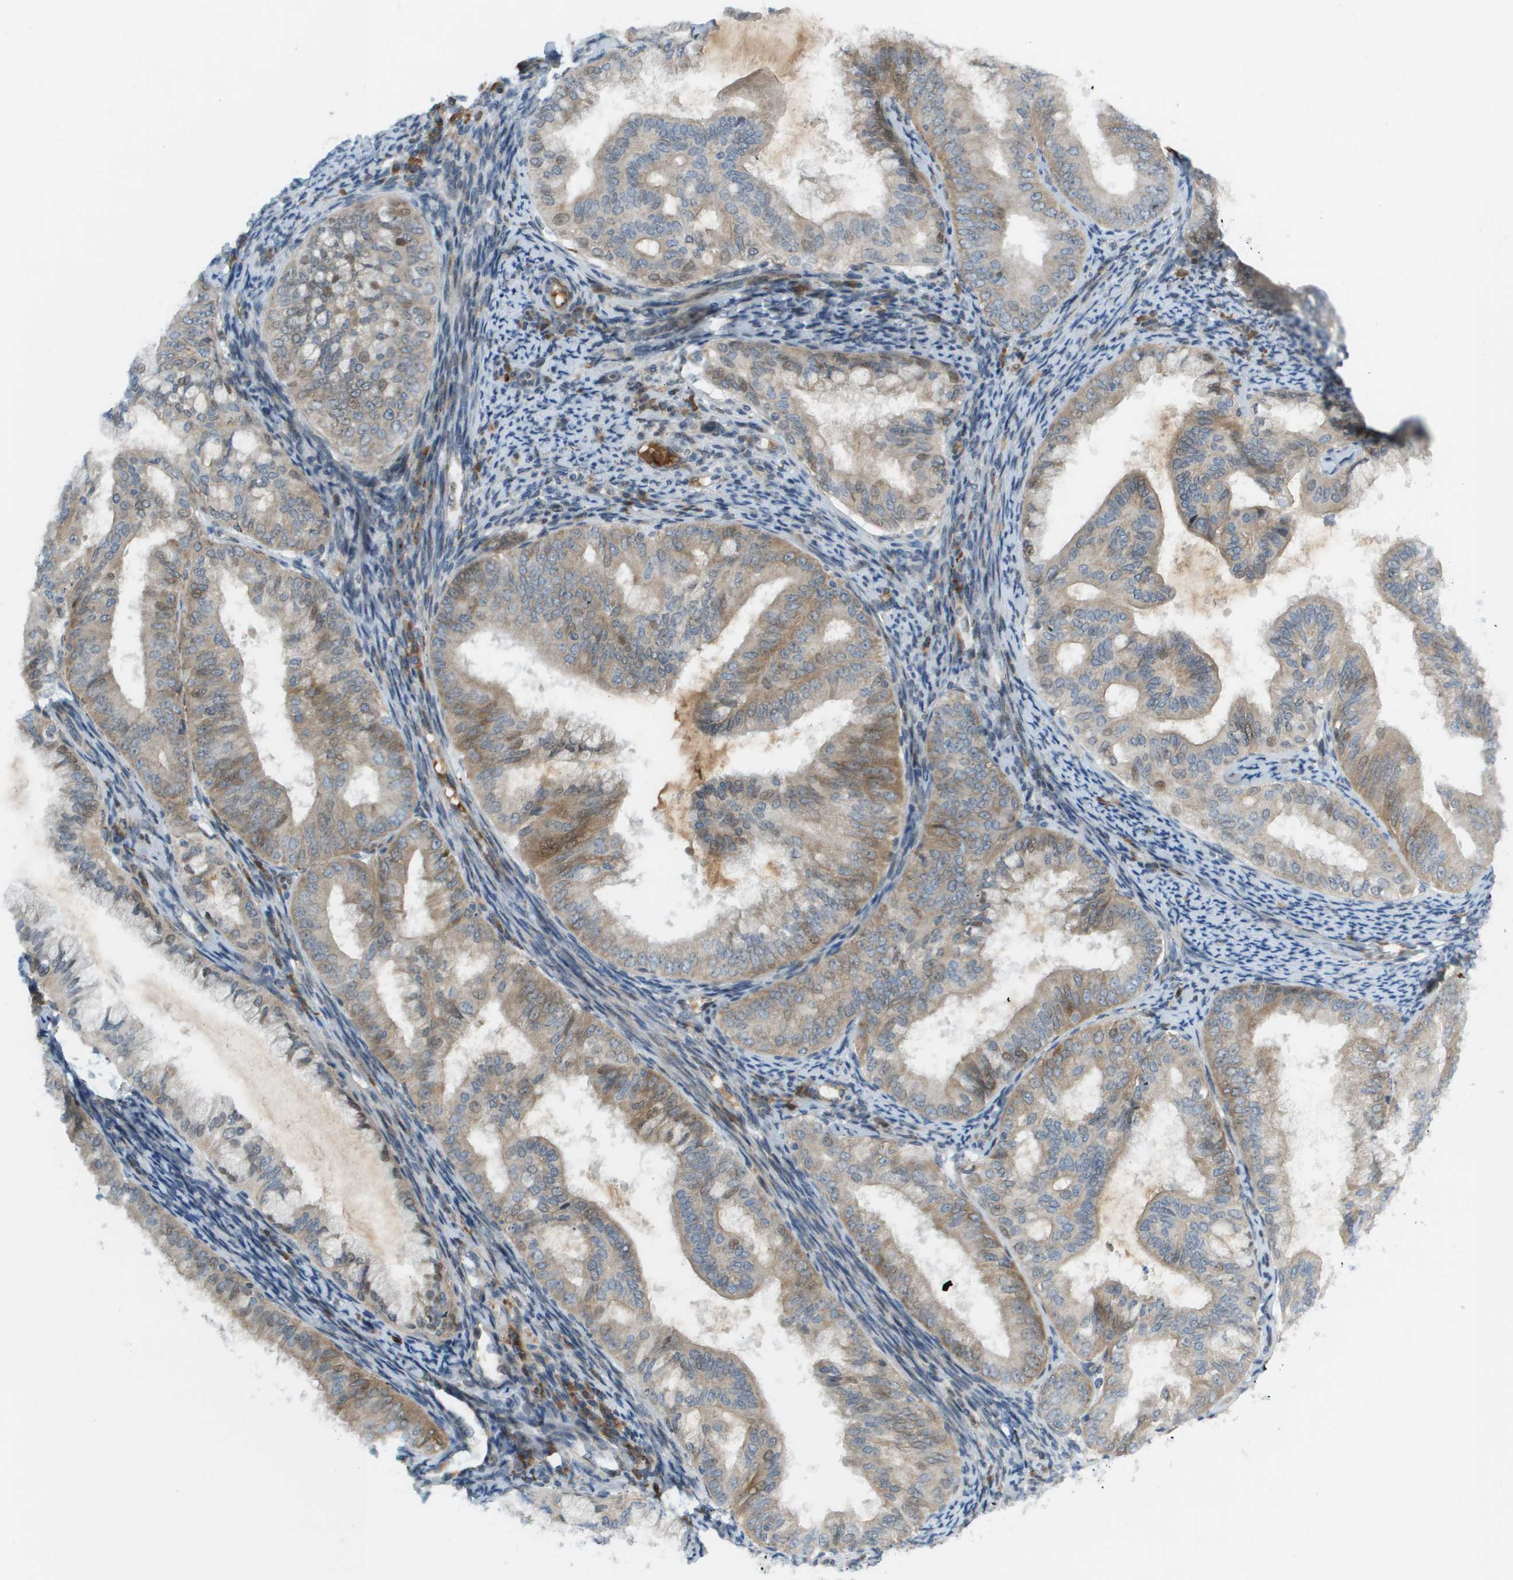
{"staining": {"intensity": "moderate", "quantity": "25%-75%", "location": "cytoplasmic/membranous,nuclear"}, "tissue": "endometrial cancer", "cell_type": "Tumor cells", "image_type": "cancer", "snomed": [{"axis": "morphology", "description": "Adenocarcinoma, NOS"}, {"axis": "topography", "description": "Endometrium"}], "caption": "Moderate cytoplasmic/membranous and nuclear expression is identified in about 25%-75% of tumor cells in endometrial adenocarcinoma. (DAB (3,3'-diaminobenzidine) IHC, brown staining for protein, blue staining for nuclei).", "gene": "CACNB4", "patient": {"sex": "female", "age": 63}}